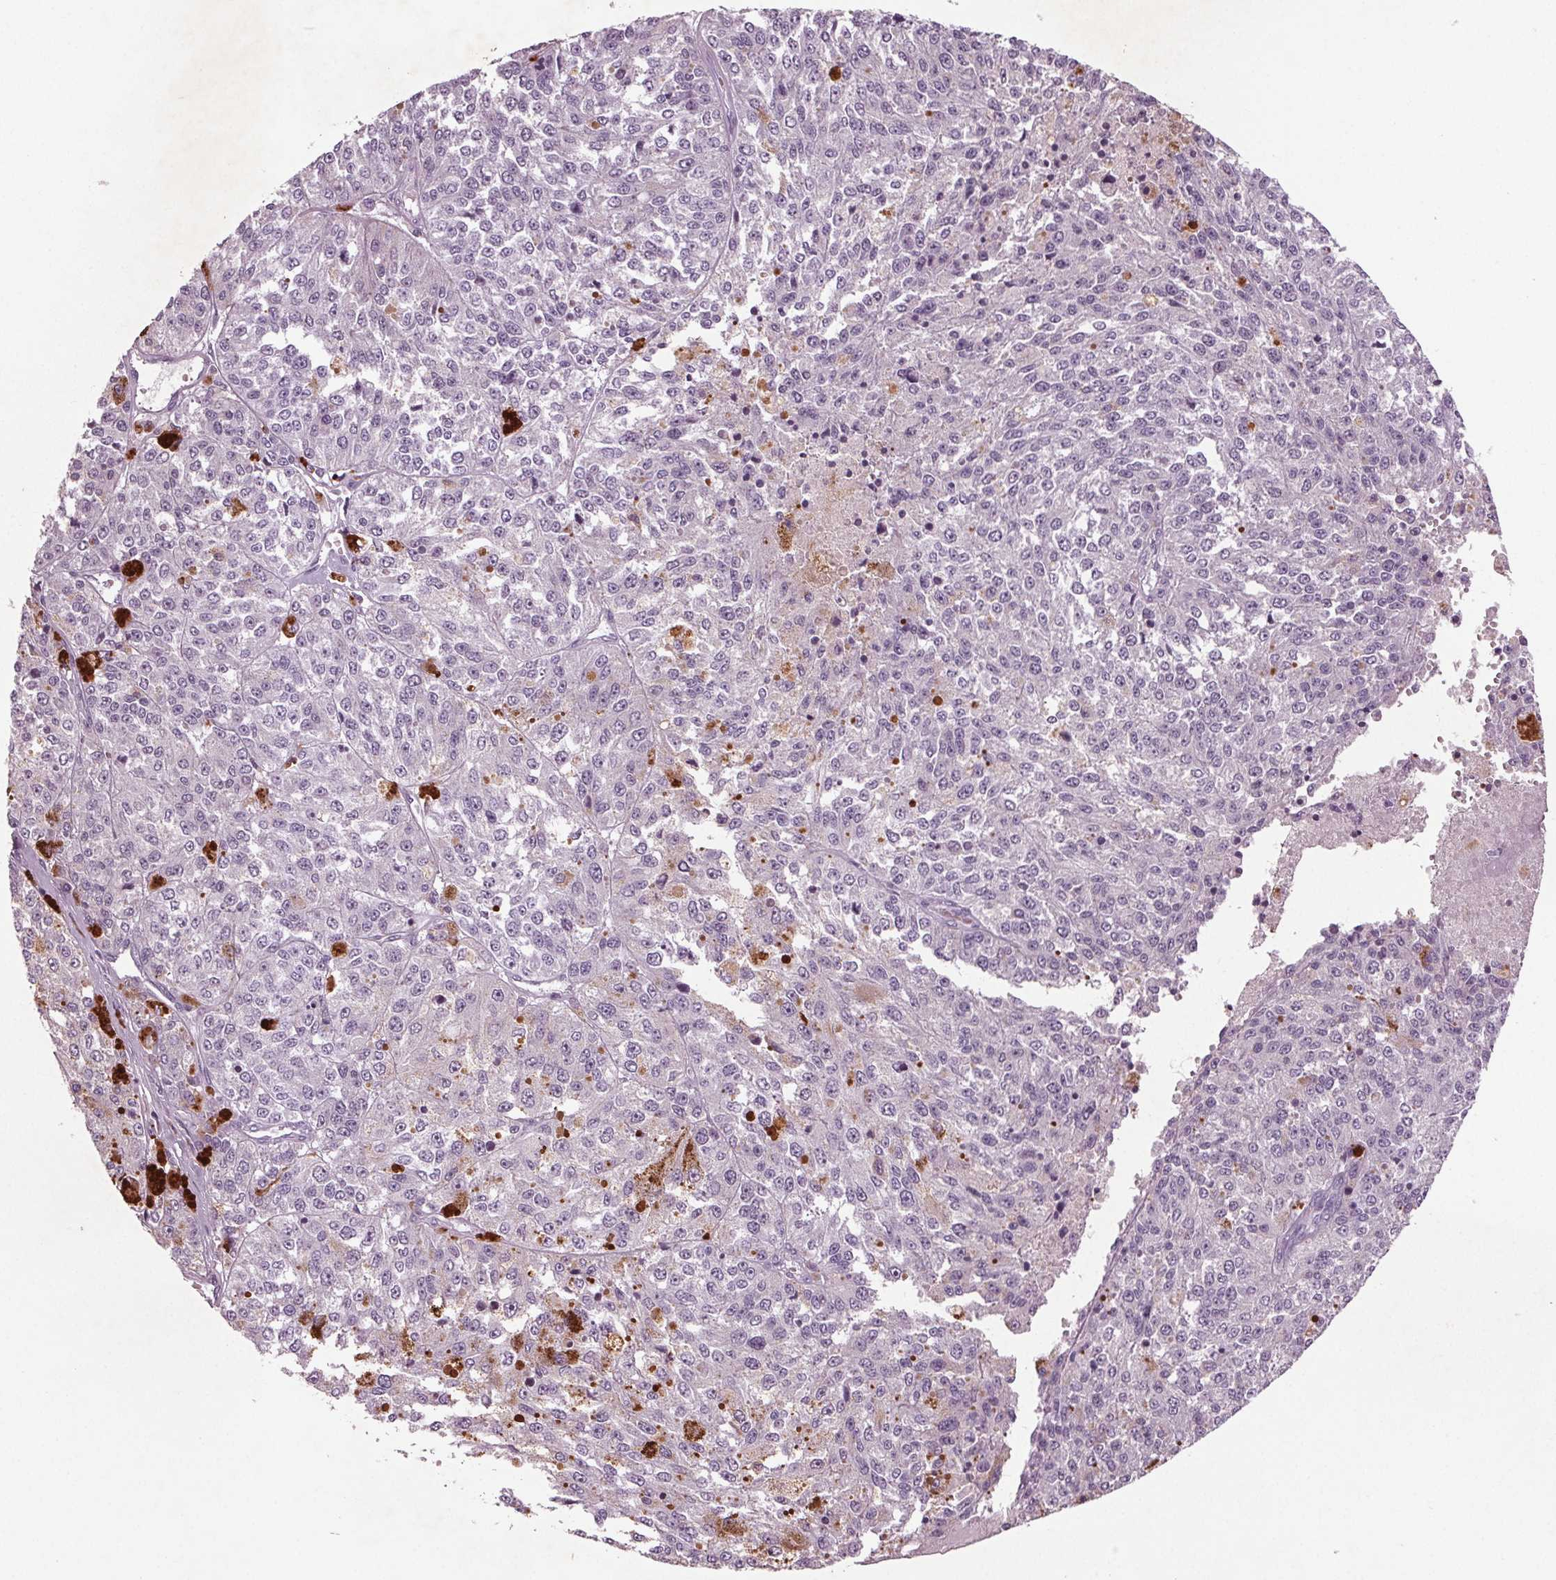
{"staining": {"intensity": "negative", "quantity": "none", "location": "none"}, "tissue": "melanoma", "cell_type": "Tumor cells", "image_type": "cancer", "snomed": [{"axis": "morphology", "description": "Malignant melanoma, Metastatic site"}, {"axis": "topography", "description": "Lymph node"}], "caption": "Human melanoma stained for a protein using immunohistochemistry reveals no positivity in tumor cells.", "gene": "BHLHE22", "patient": {"sex": "female", "age": 64}}